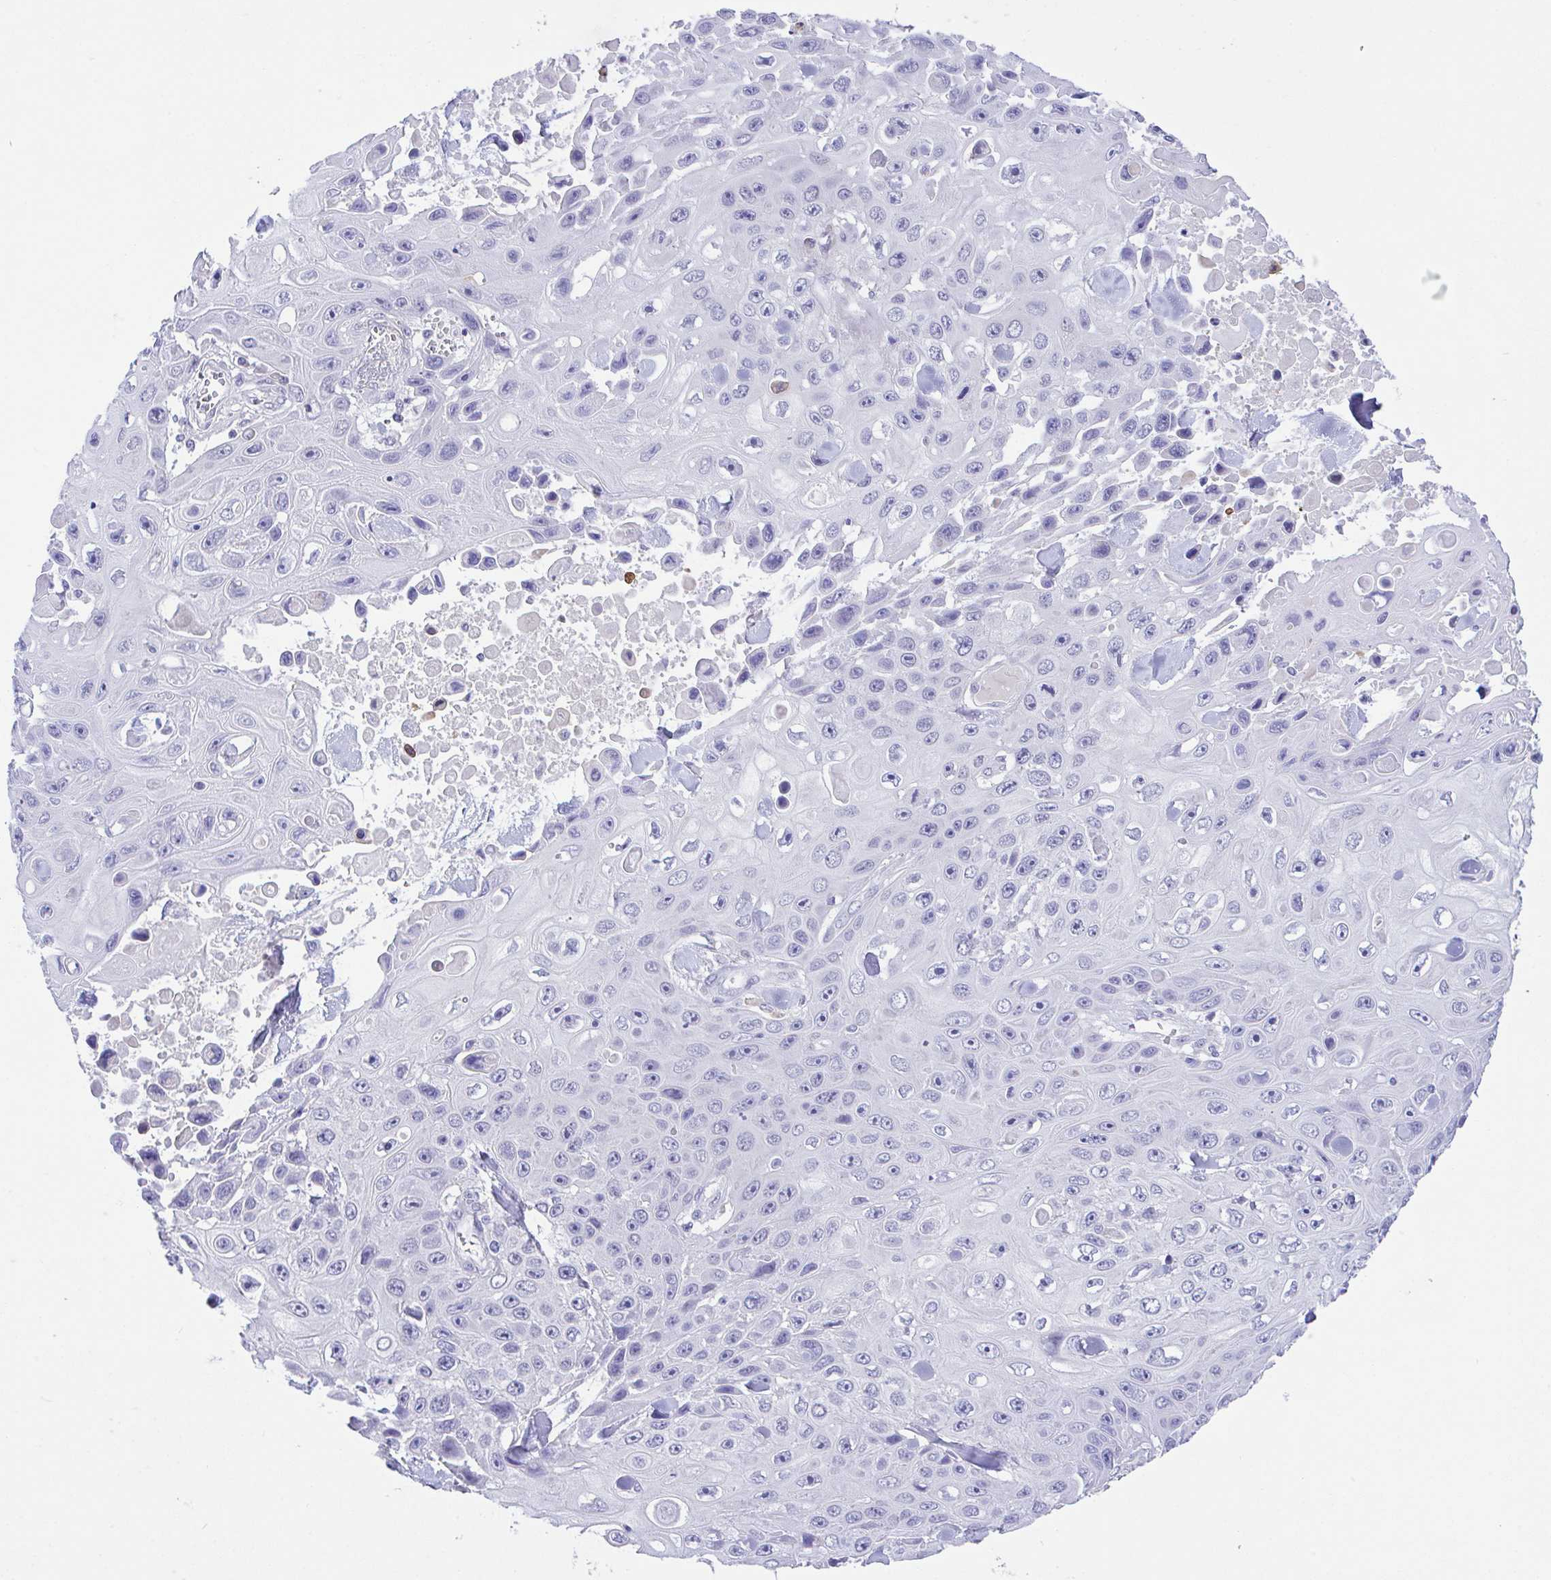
{"staining": {"intensity": "negative", "quantity": "none", "location": "none"}, "tissue": "skin cancer", "cell_type": "Tumor cells", "image_type": "cancer", "snomed": [{"axis": "morphology", "description": "Squamous cell carcinoma, NOS"}, {"axis": "topography", "description": "Skin"}], "caption": "An image of skin squamous cell carcinoma stained for a protein exhibits no brown staining in tumor cells. The staining is performed using DAB brown chromogen with nuclei counter-stained in using hematoxylin.", "gene": "HOXB4", "patient": {"sex": "male", "age": 82}}